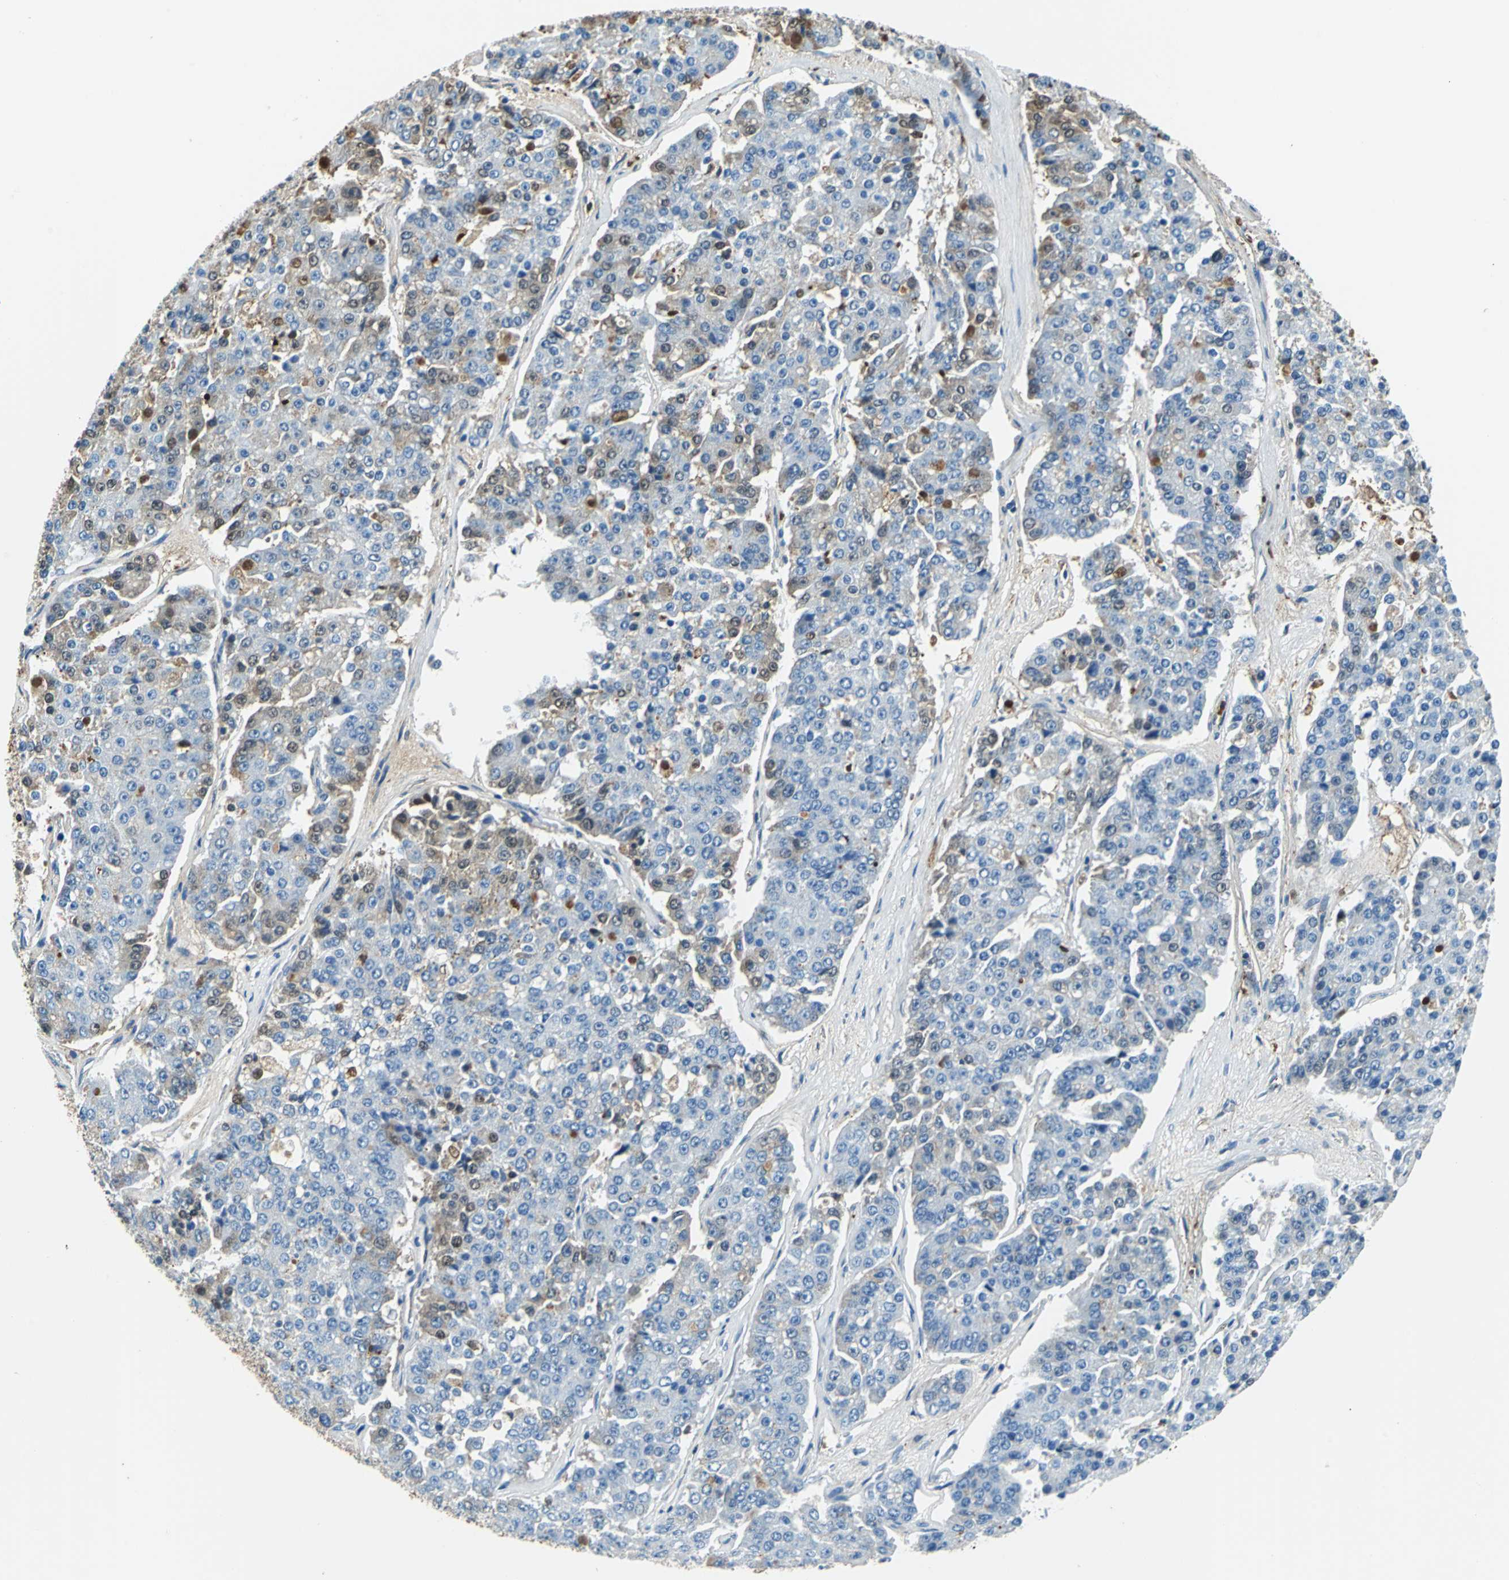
{"staining": {"intensity": "moderate", "quantity": "<25%", "location": "cytoplasmic/membranous,nuclear"}, "tissue": "pancreatic cancer", "cell_type": "Tumor cells", "image_type": "cancer", "snomed": [{"axis": "morphology", "description": "Adenocarcinoma, NOS"}, {"axis": "topography", "description": "Pancreas"}], "caption": "Brown immunohistochemical staining in human pancreatic cancer shows moderate cytoplasmic/membranous and nuclear expression in approximately <25% of tumor cells.", "gene": "ALB", "patient": {"sex": "male", "age": 50}}